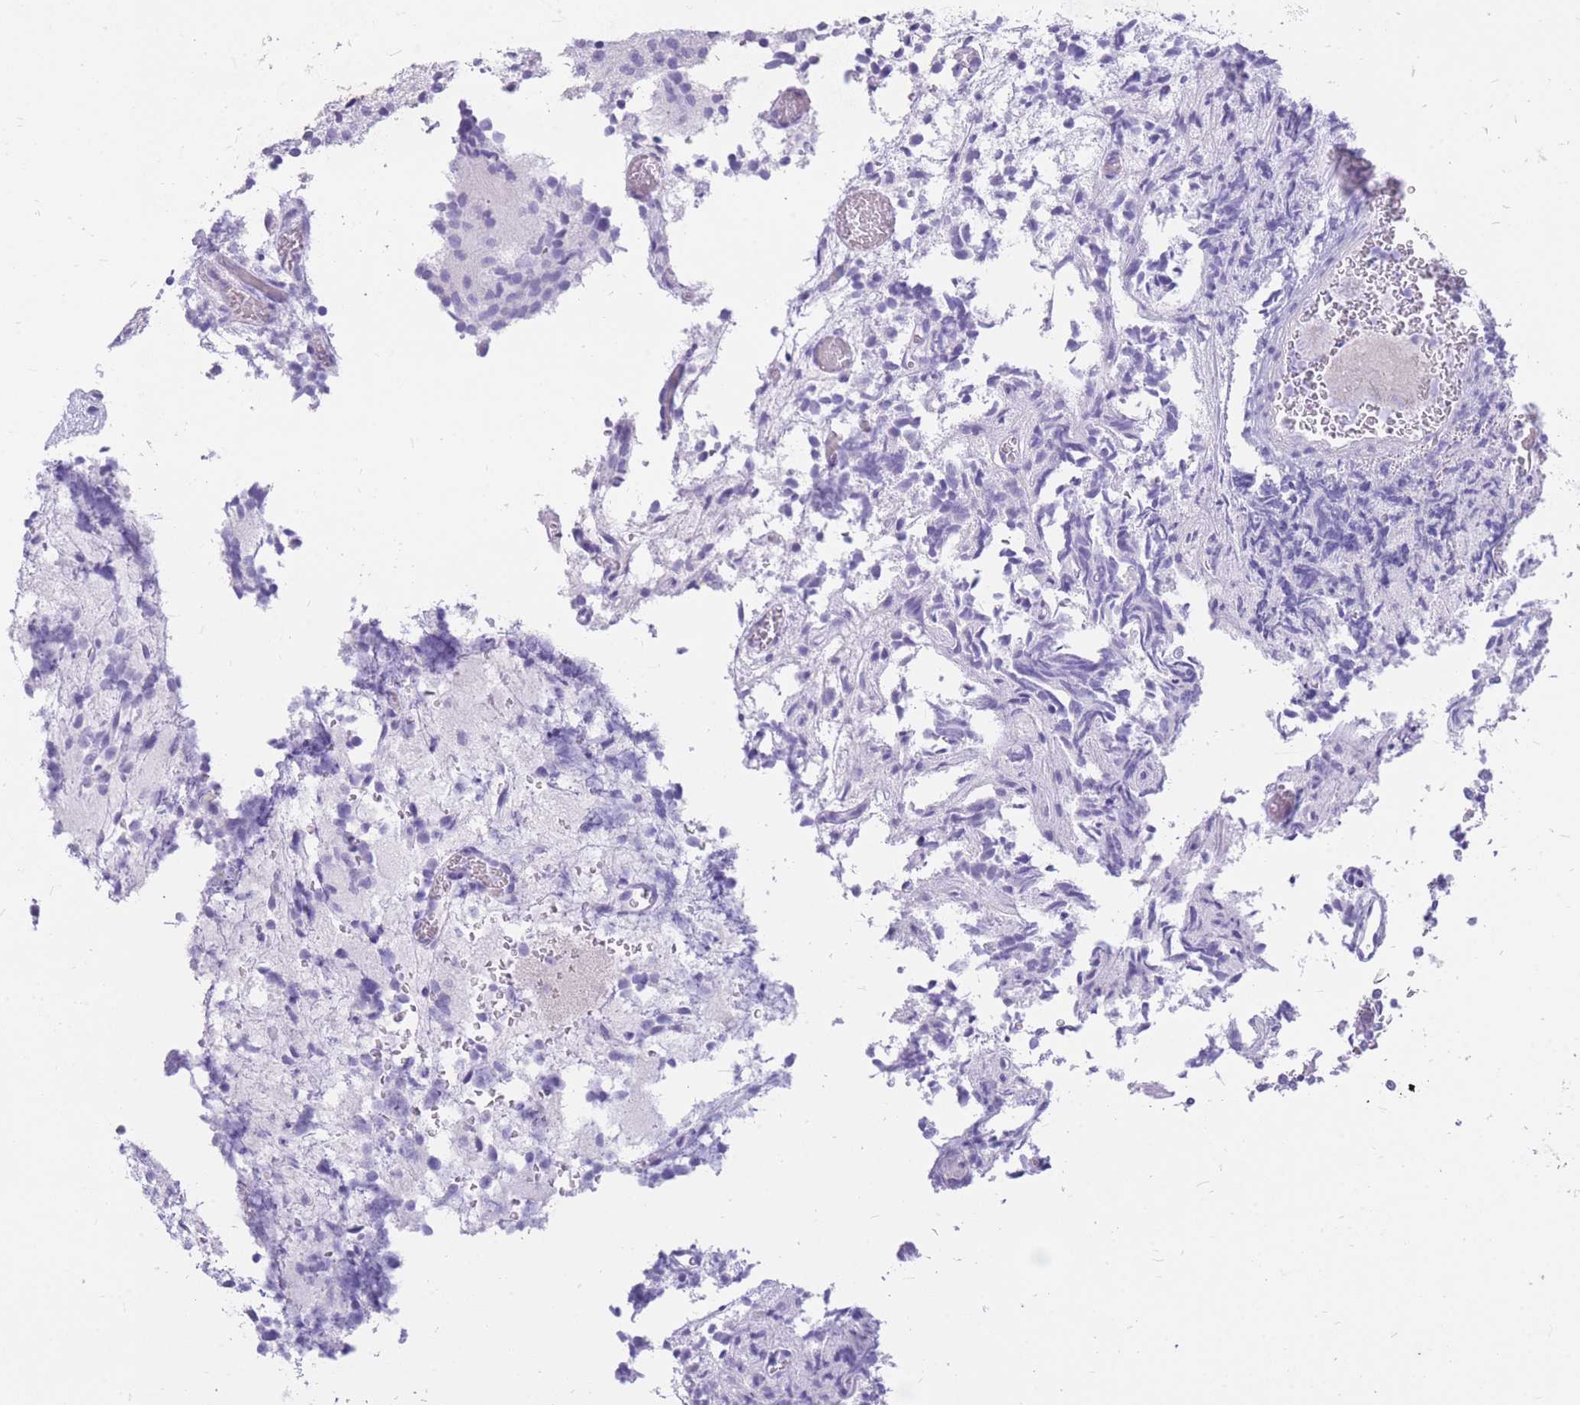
{"staining": {"intensity": "negative", "quantity": "none", "location": "none"}, "tissue": "glioma", "cell_type": "Tumor cells", "image_type": "cancer", "snomed": [{"axis": "morphology", "description": "Glioma, malignant, Low grade"}, {"axis": "topography", "description": "Brain"}], "caption": "Human malignant glioma (low-grade) stained for a protein using immunohistochemistry shows no positivity in tumor cells.", "gene": "CYP21A2", "patient": {"sex": "female", "age": 1}}